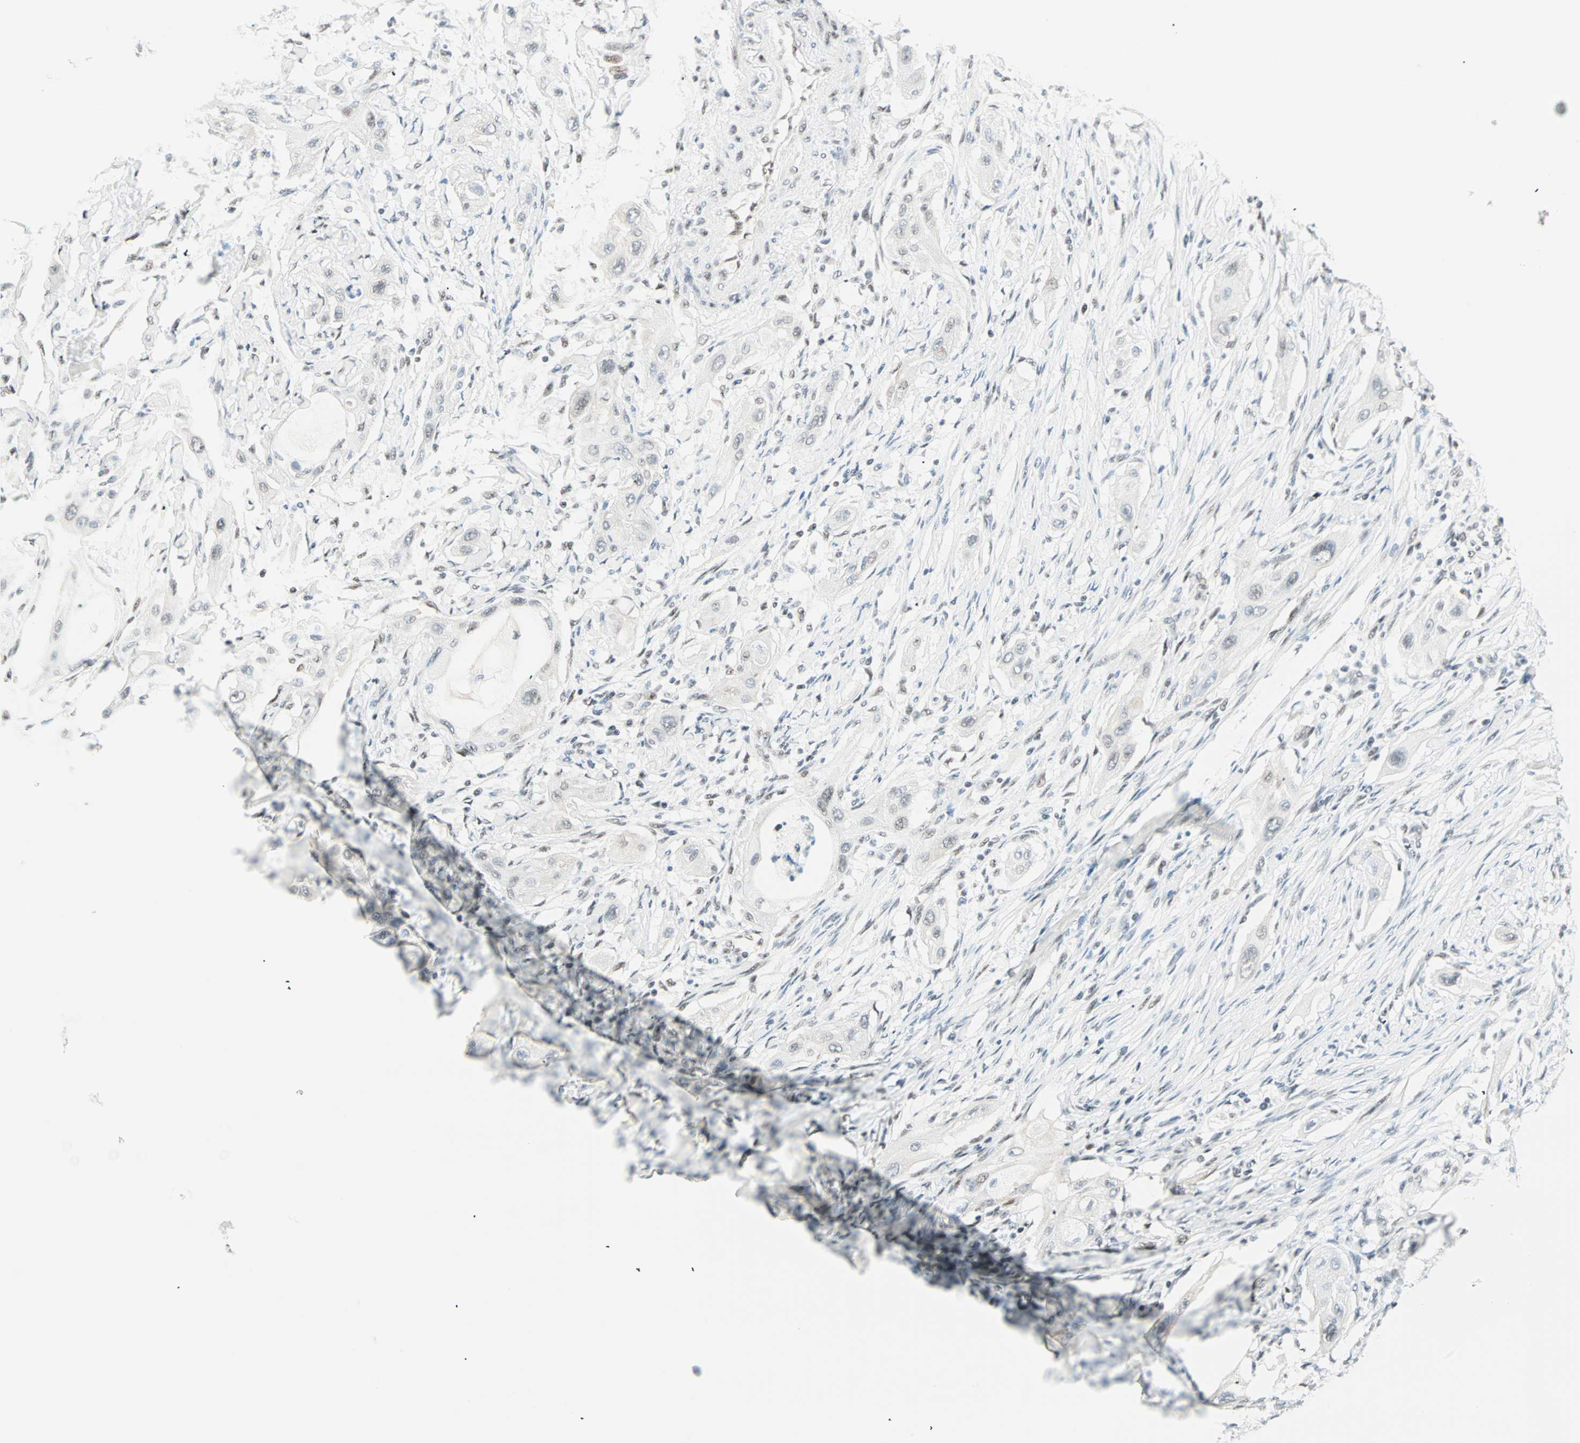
{"staining": {"intensity": "negative", "quantity": "none", "location": "none"}, "tissue": "lung cancer", "cell_type": "Tumor cells", "image_type": "cancer", "snomed": [{"axis": "morphology", "description": "Squamous cell carcinoma, NOS"}, {"axis": "topography", "description": "Lung"}], "caption": "This is an IHC histopathology image of squamous cell carcinoma (lung). There is no expression in tumor cells.", "gene": "PKNOX1", "patient": {"sex": "female", "age": 47}}